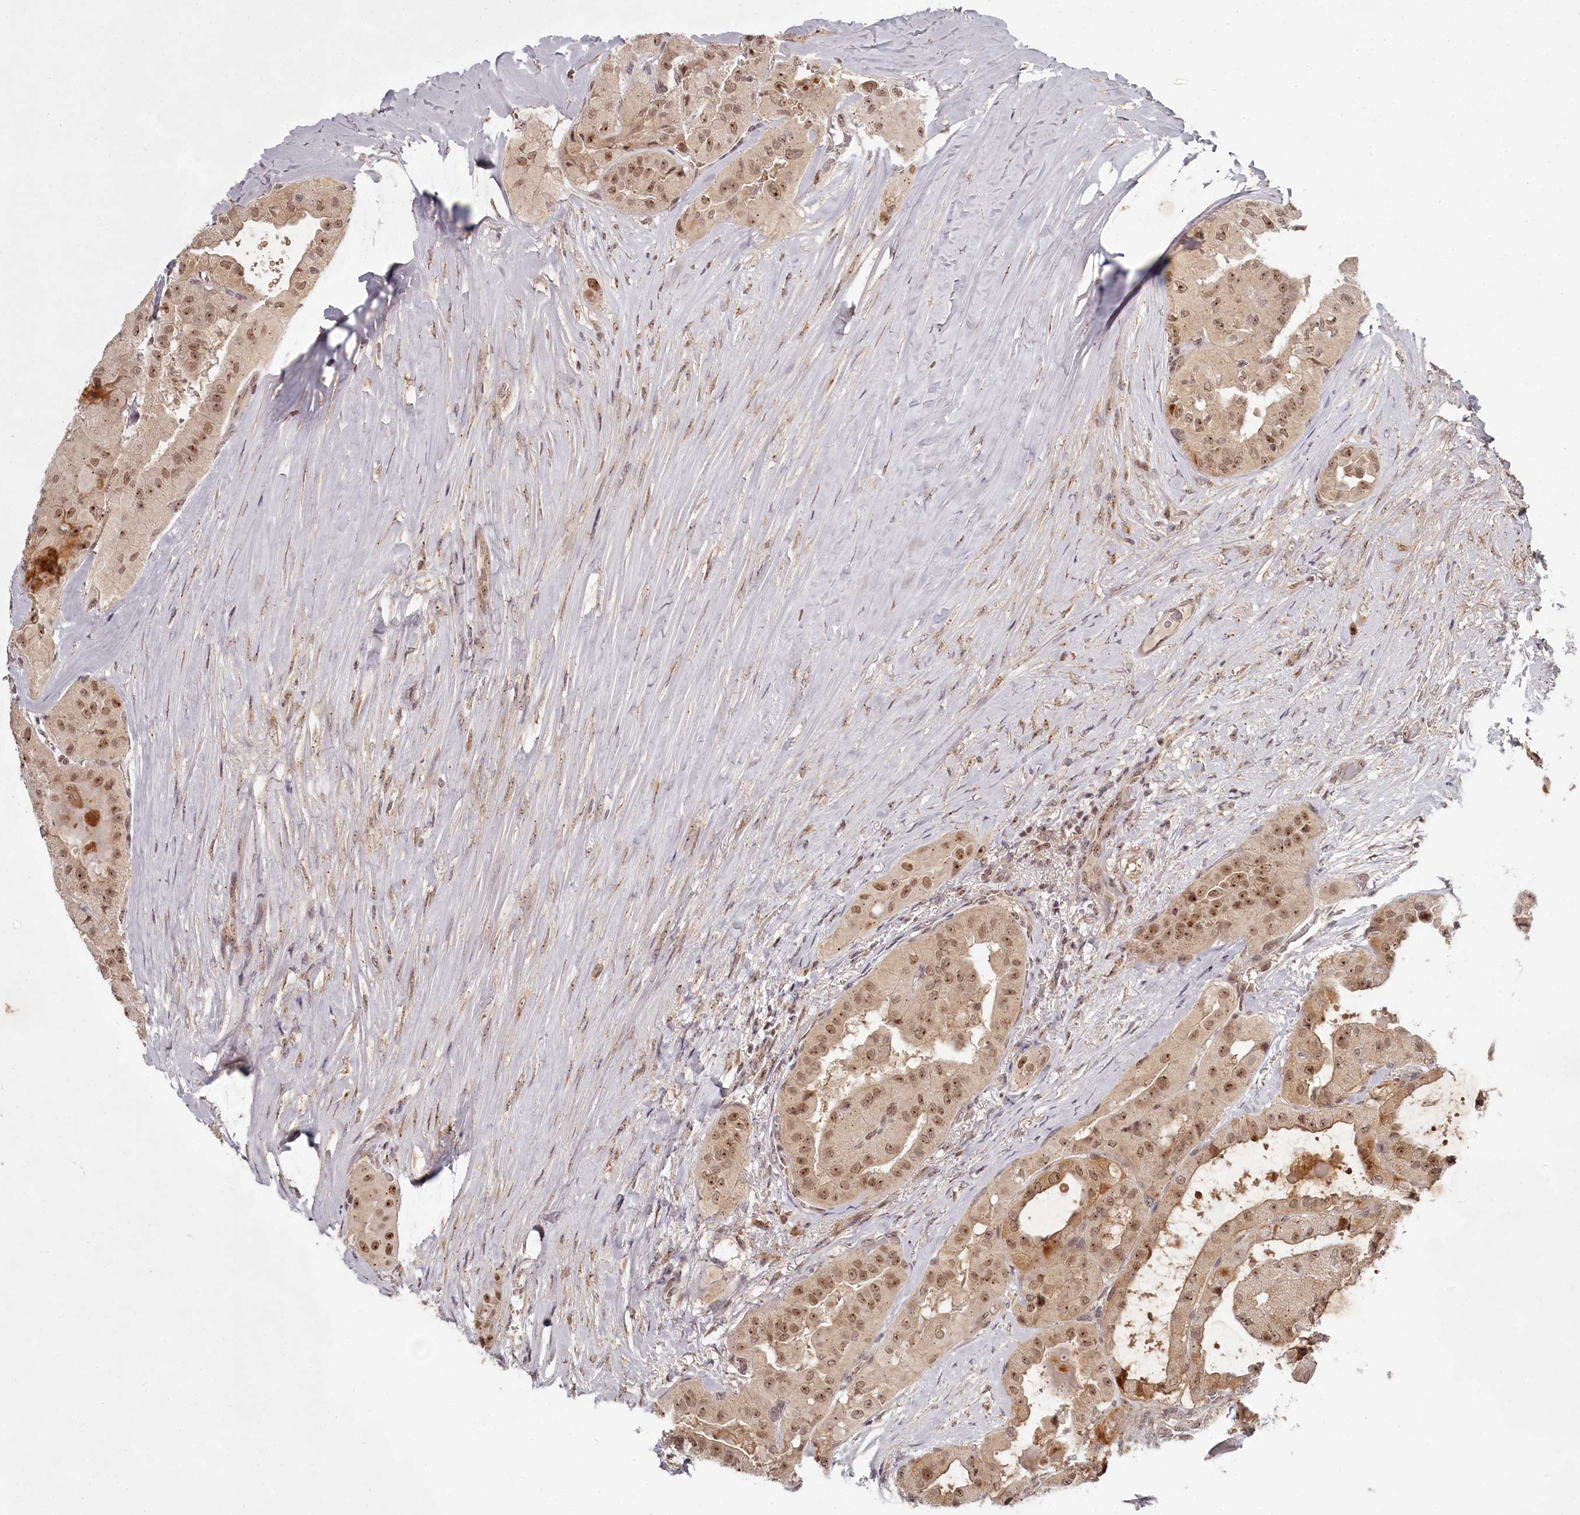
{"staining": {"intensity": "moderate", "quantity": ">75%", "location": "cytoplasmic/membranous,nuclear"}, "tissue": "thyroid cancer", "cell_type": "Tumor cells", "image_type": "cancer", "snomed": [{"axis": "morphology", "description": "Papillary adenocarcinoma, NOS"}, {"axis": "topography", "description": "Thyroid gland"}], "caption": "This is an image of immunohistochemistry (IHC) staining of thyroid papillary adenocarcinoma, which shows moderate staining in the cytoplasmic/membranous and nuclear of tumor cells.", "gene": "EXOSC1", "patient": {"sex": "female", "age": 59}}